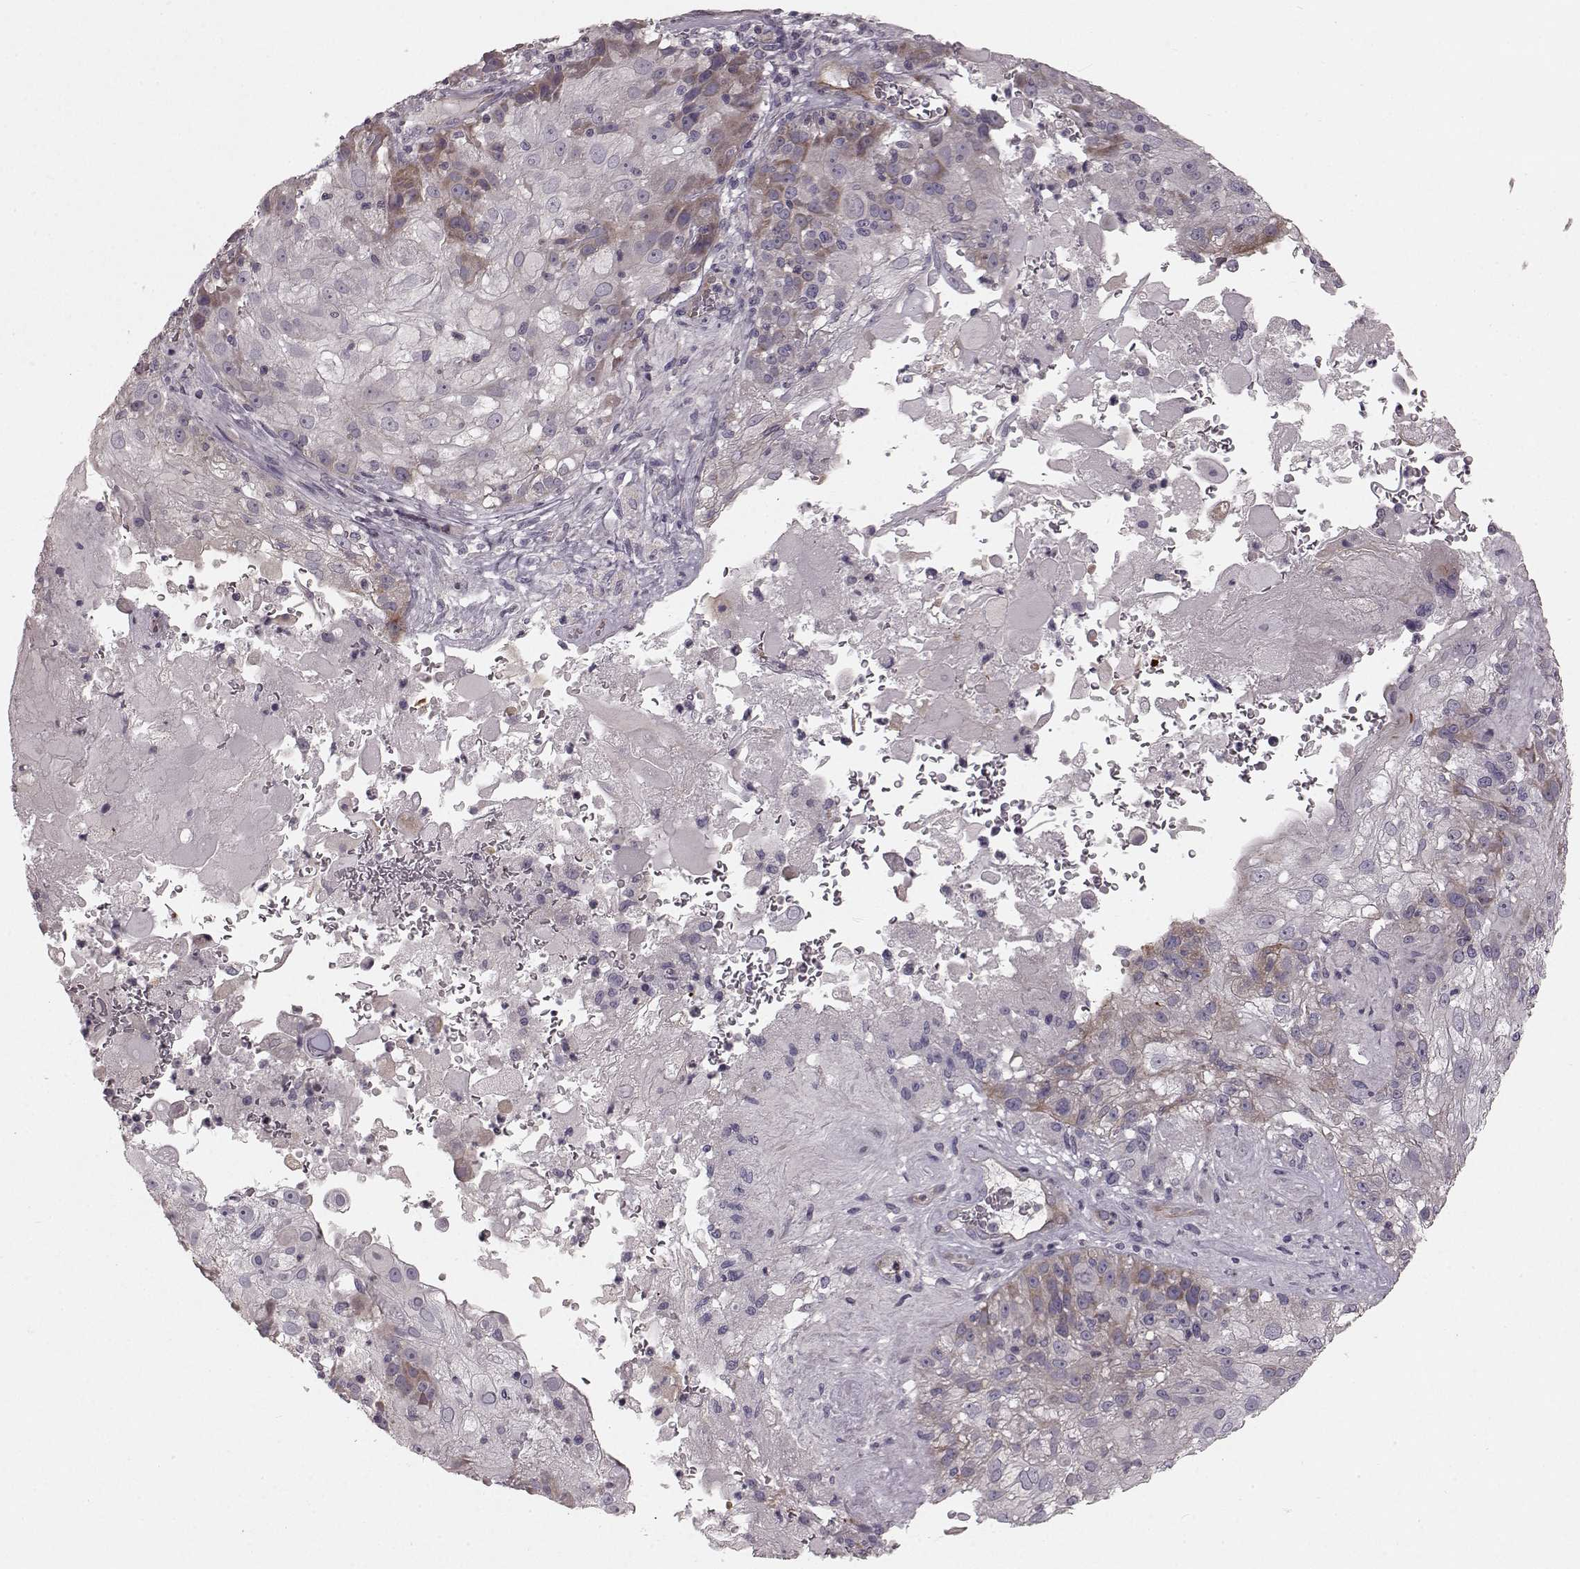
{"staining": {"intensity": "weak", "quantity": "<25%", "location": "cytoplasmic/membranous"}, "tissue": "skin cancer", "cell_type": "Tumor cells", "image_type": "cancer", "snomed": [{"axis": "morphology", "description": "Normal tissue, NOS"}, {"axis": "morphology", "description": "Squamous cell carcinoma, NOS"}, {"axis": "topography", "description": "Skin"}], "caption": "A high-resolution photomicrograph shows IHC staining of squamous cell carcinoma (skin), which exhibits no significant positivity in tumor cells. (IHC, brightfield microscopy, high magnification).", "gene": "SLC22A18", "patient": {"sex": "female", "age": 83}}